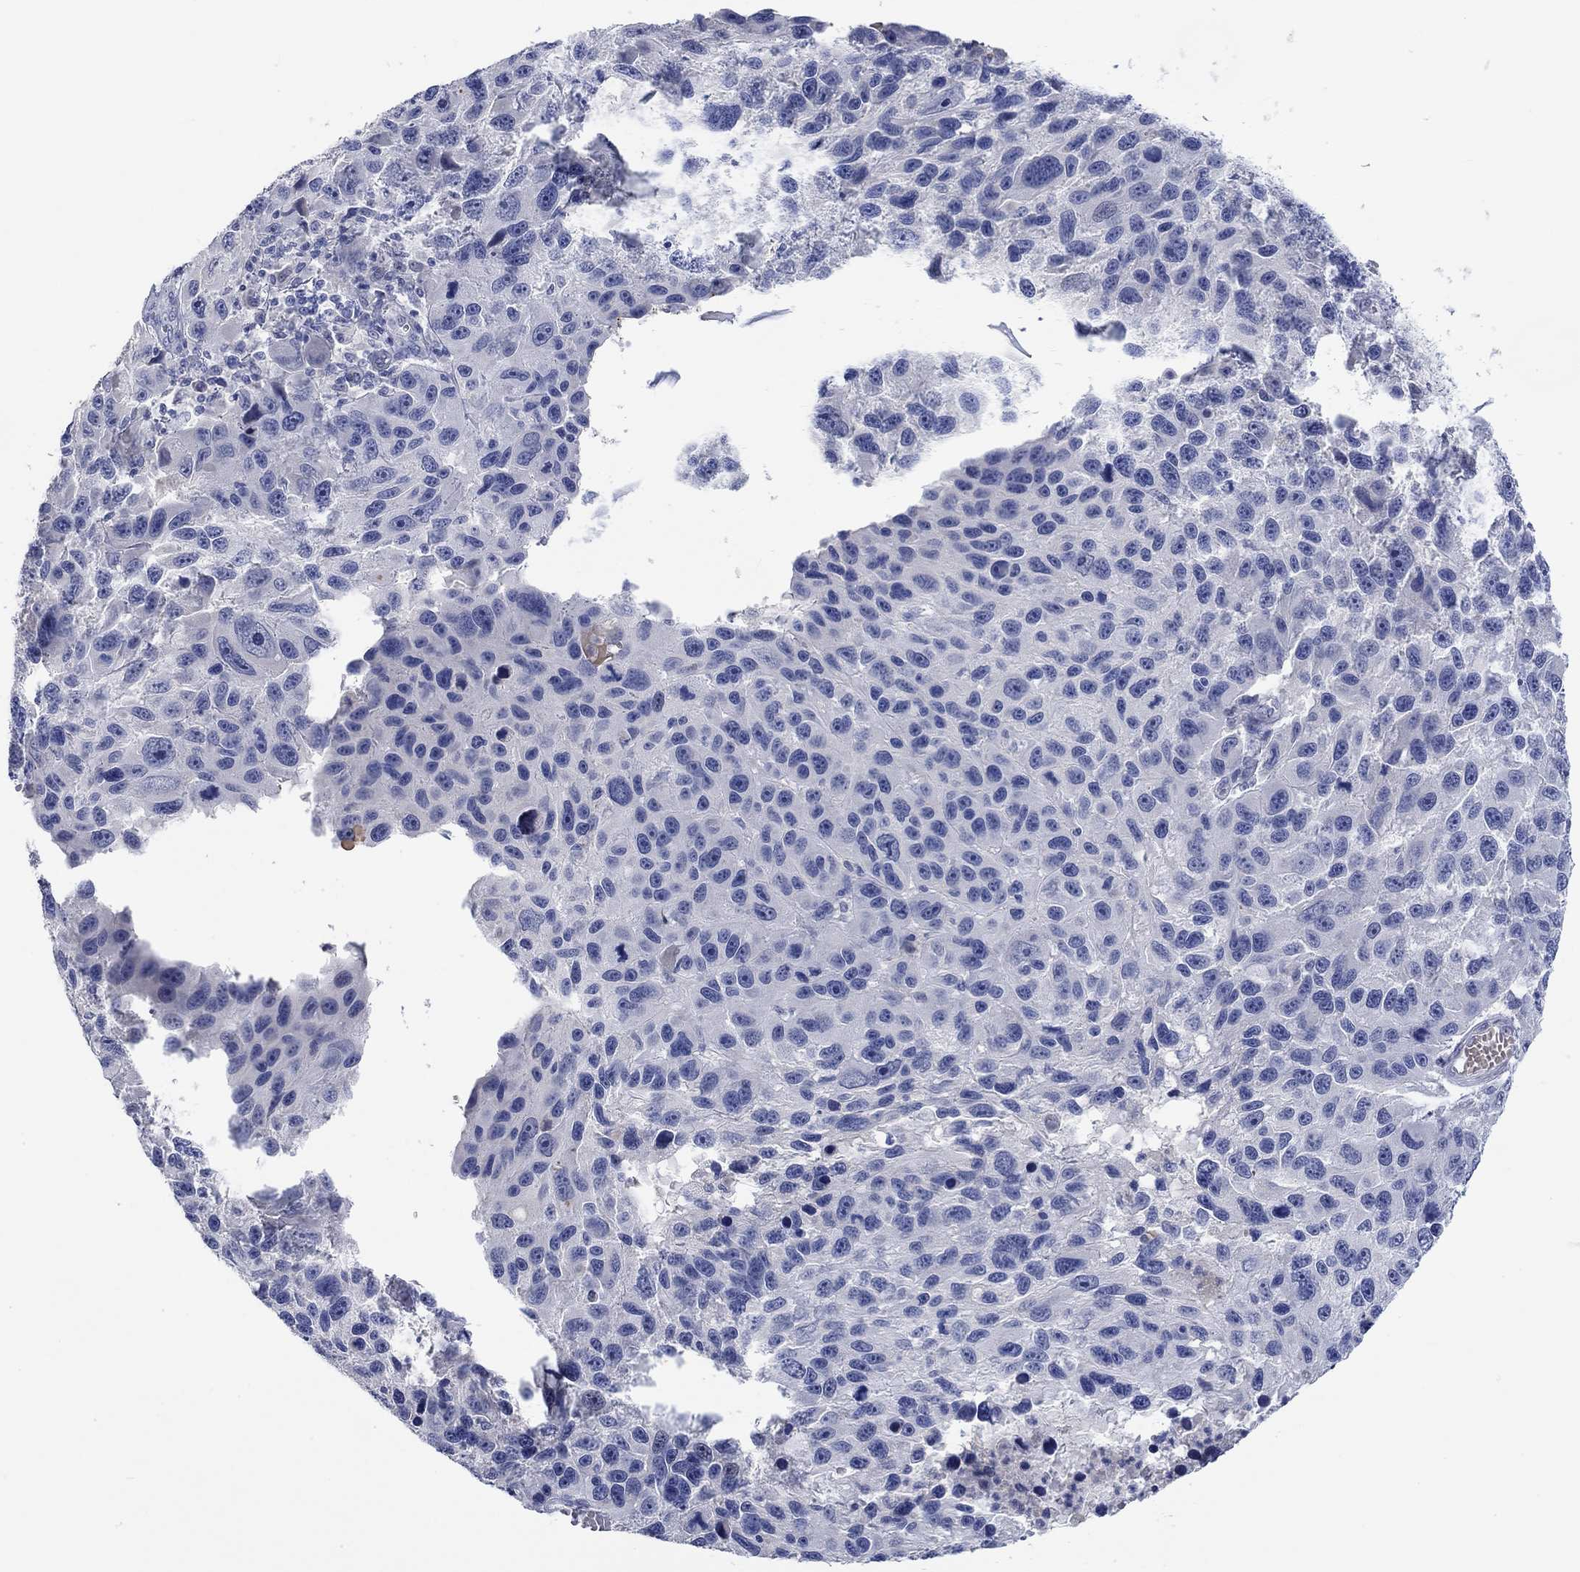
{"staining": {"intensity": "negative", "quantity": "none", "location": "none"}, "tissue": "melanoma", "cell_type": "Tumor cells", "image_type": "cancer", "snomed": [{"axis": "morphology", "description": "Malignant melanoma, NOS"}, {"axis": "topography", "description": "Skin"}], "caption": "This is a micrograph of immunohistochemistry staining of malignant melanoma, which shows no expression in tumor cells.", "gene": "DLK1", "patient": {"sex": "male", "age": 53}}